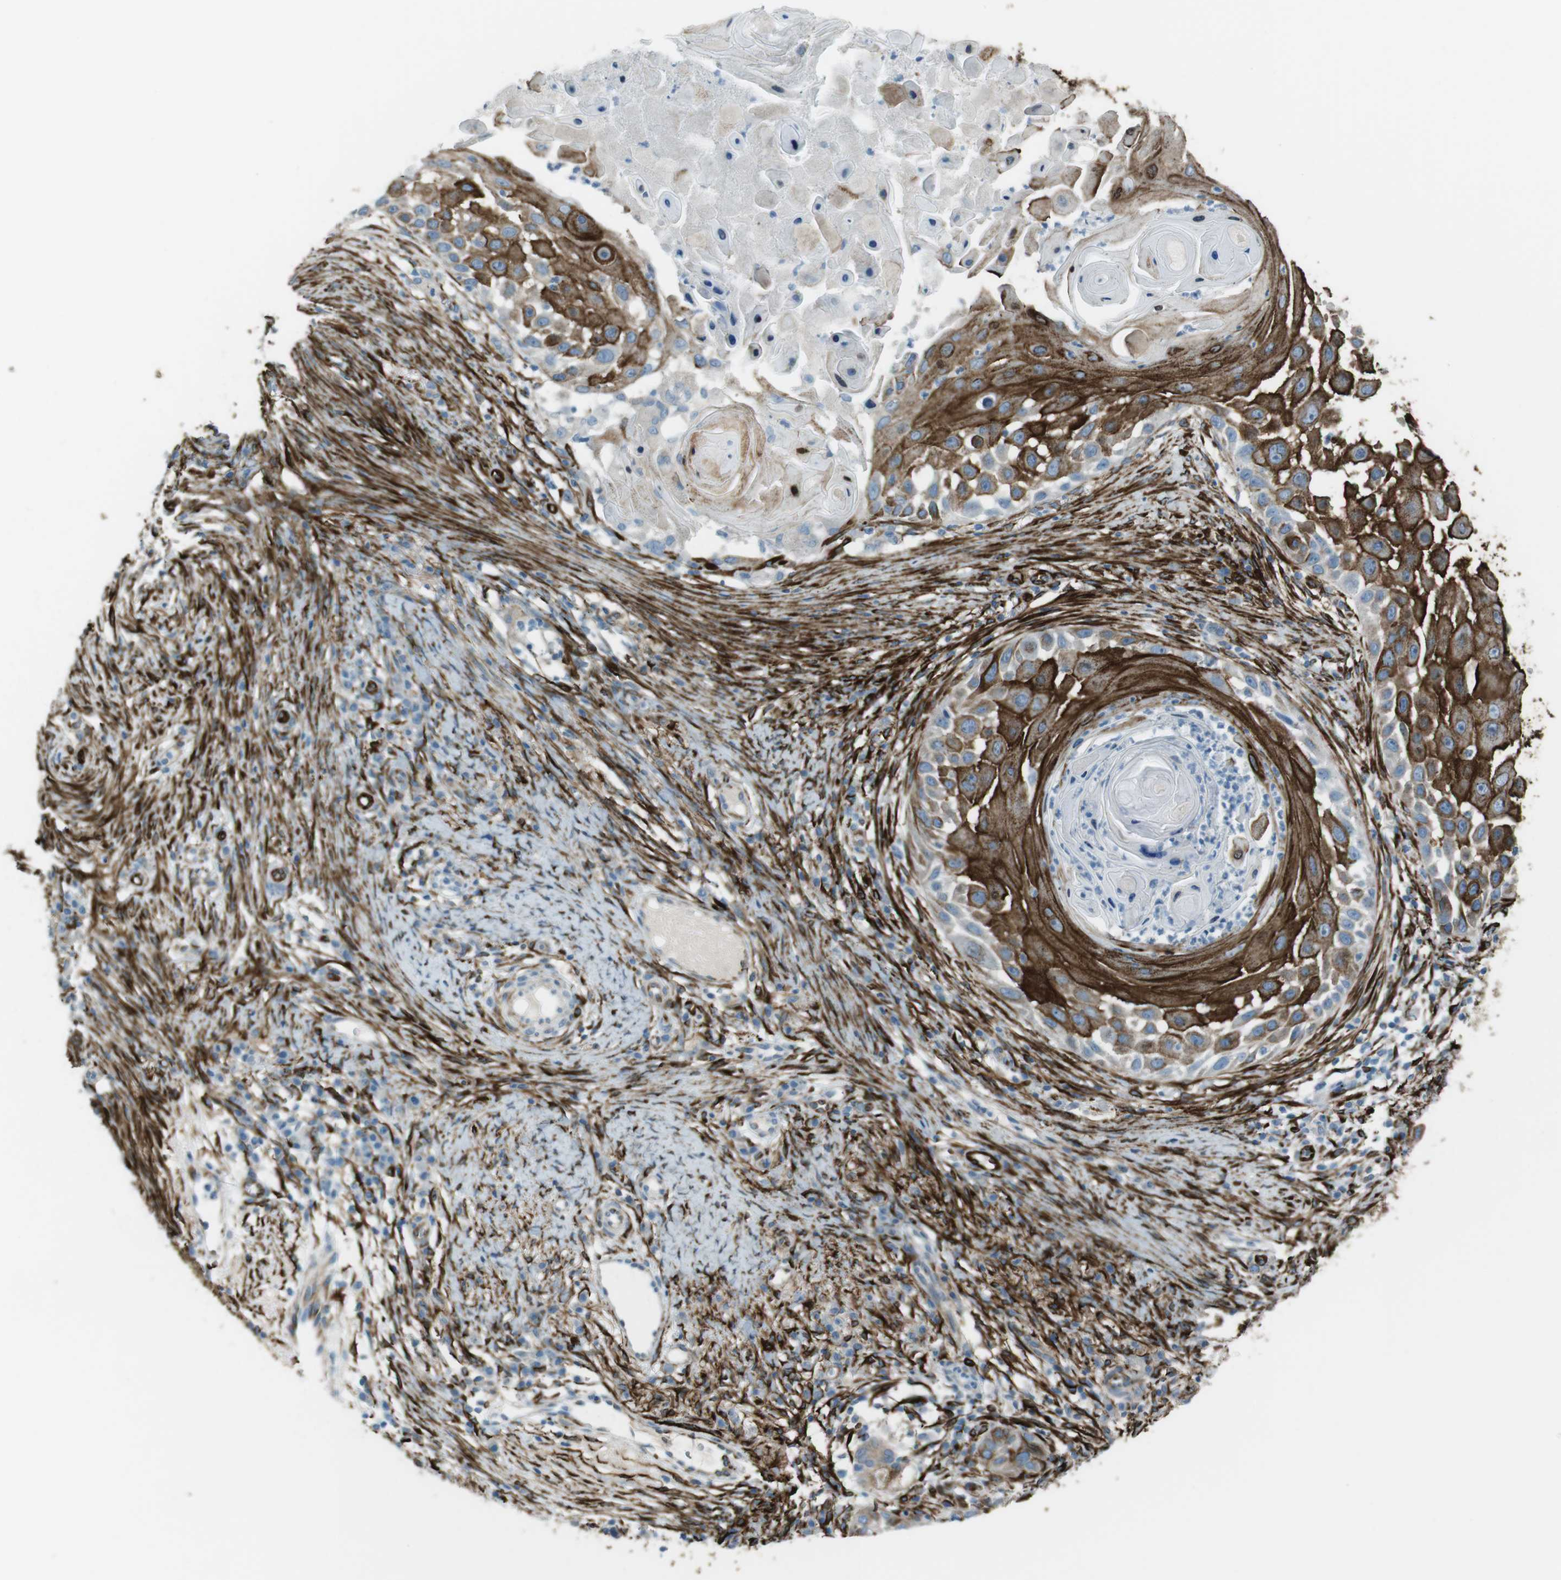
{"staining": {"intensity": "moderate", "quantity": ">75%", "location": "cytoplasmic/membranous"}, "tissue": "skin cancer", "cell_type": "Tumor cells", "image_type": "cancer", "snomed": [{"axis": "morphology", "description": "Squamous cell carcinoma, NOS"}, {"axis": "topography", "description": "Skin"}], "caption": "A histopathology image of skin squamous cell carcinoma stained for a protein exhibits moderate cytoplasmic/membranous brown staining in tumor cells.", "gene": "TUBB2A", "patient": {"sex": "female", "age": 44}}